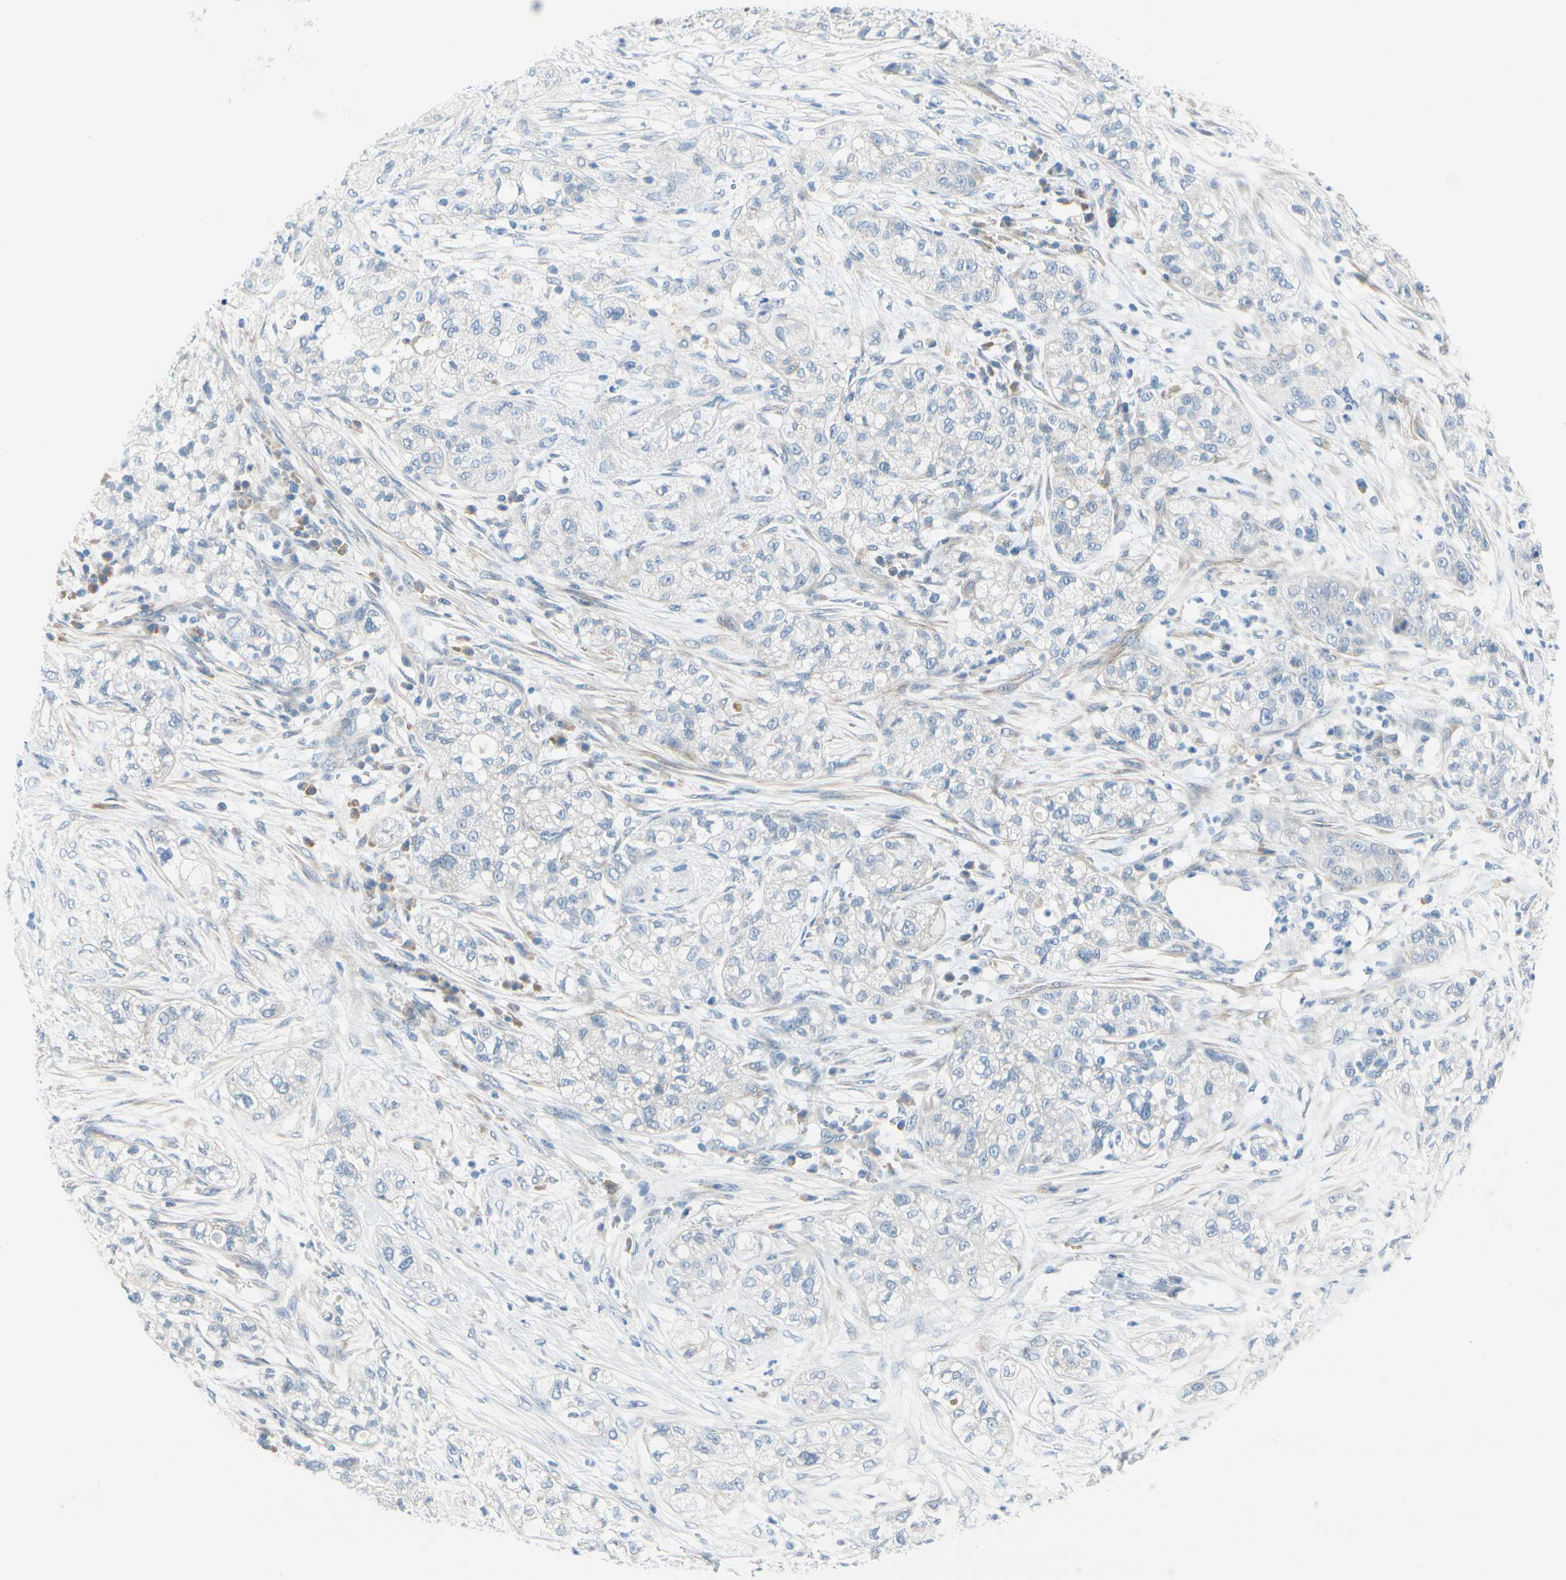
{"staining": {"intensity": "negative", "quantity": "none", "location": "none"}, "tissue": "pancreatic cancer", "cell_type": "Tumor cells", "image_type": "cancer", "snomed": [{"axis": "morphology", "description": "Adenocarcinoma, NOS"}, {"axis": "topography", "description": "Pancreas"}], "caption": "Immunohistochemistry (IHC) histopathology image of pancreatic cancer (adenocarcinoma) stained for a protein (brown), which exhibits no expression in tumor cells.", "gene": "FCER2", "patient": {"sex": "female", "age": 78}}